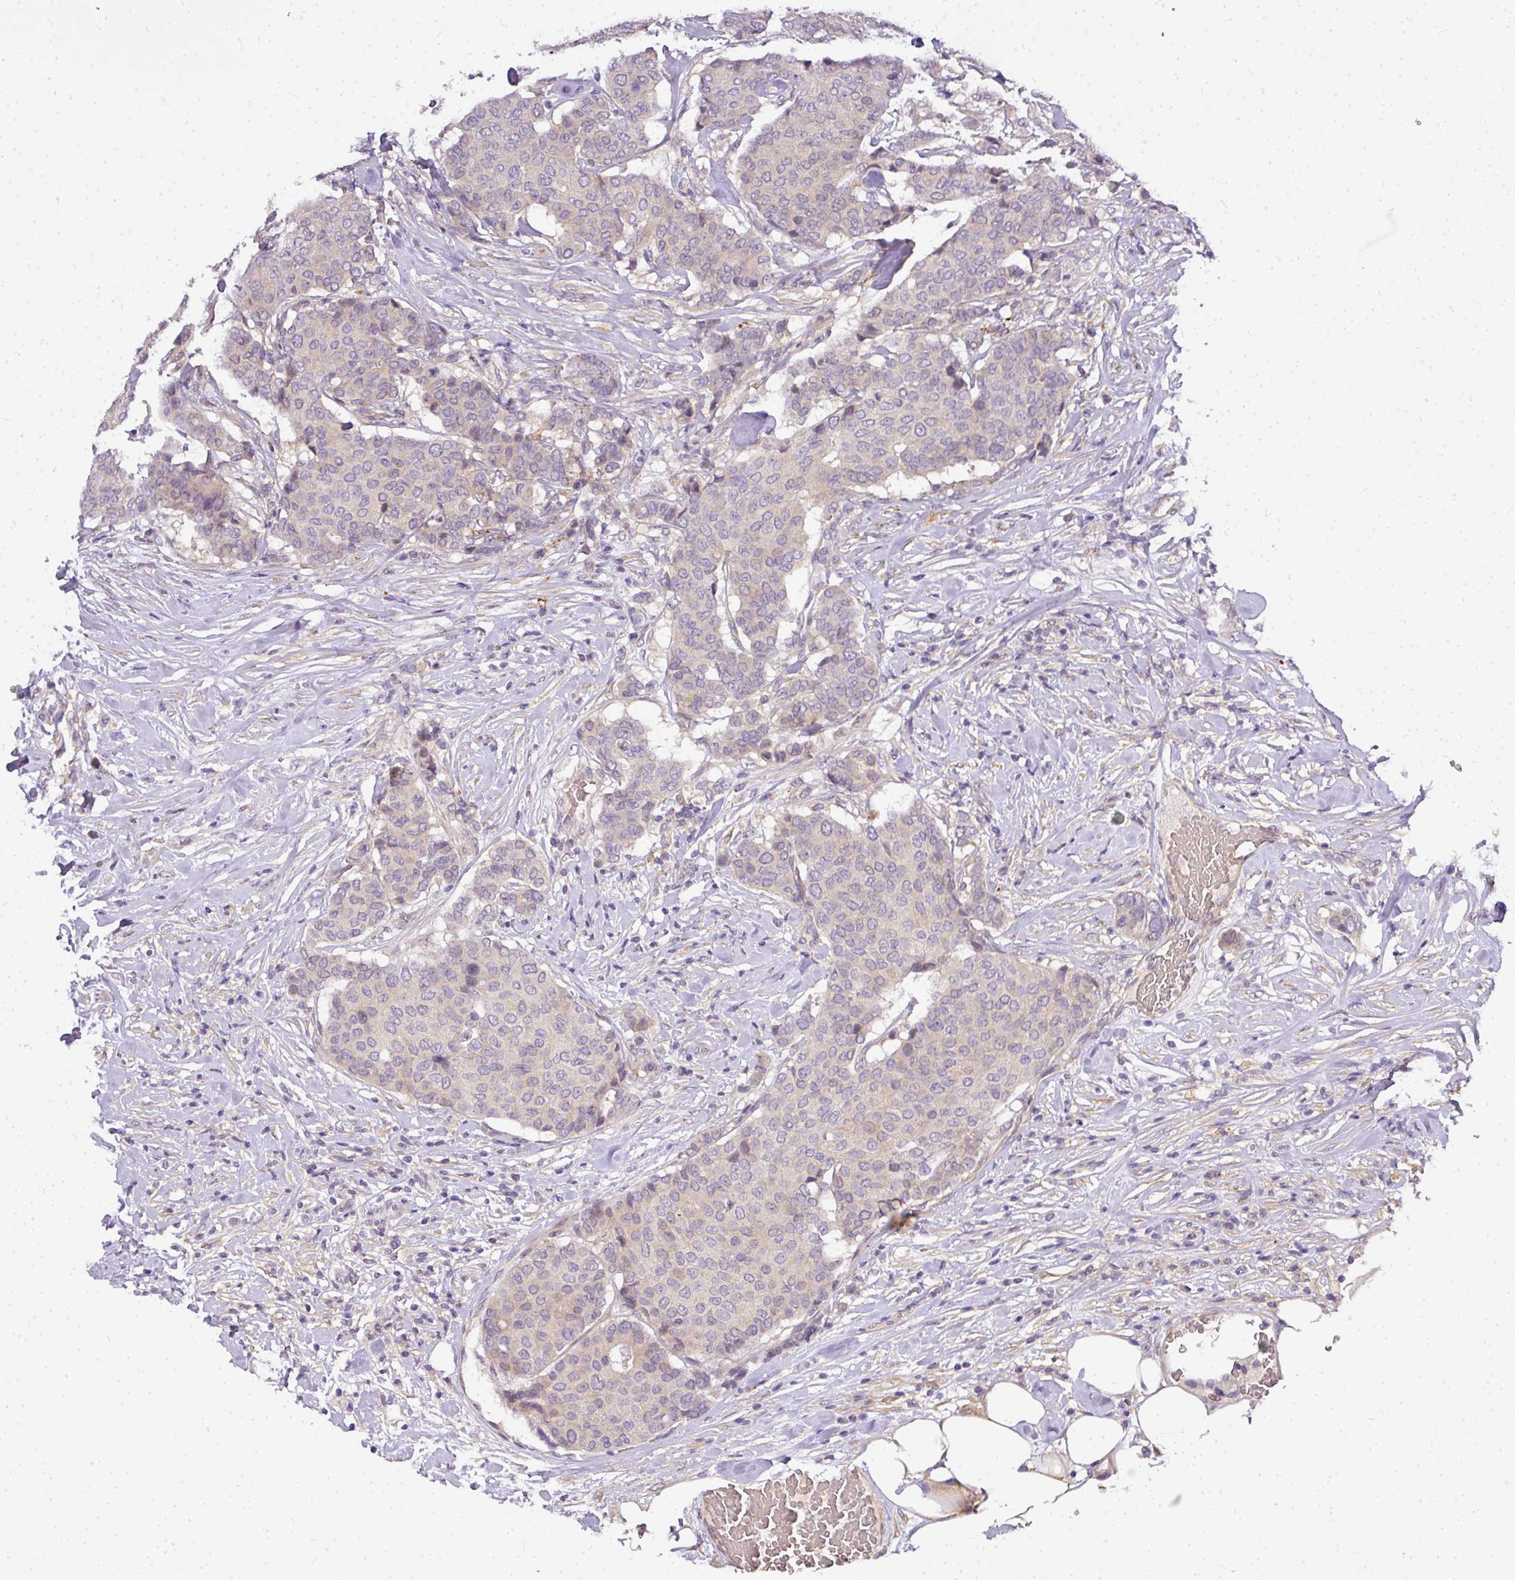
{"staining": {"intensity": "negative", "quantity": "none", "location": "none"}, "tissue": "breast cancer", "cell_type": "Tumor cells", "image_type": "cancer", "snomed": [{"axis": "morphology", "description": "Duct carcinoma"}, {"axis": "topography", "description": "Breast"}], "caption": "Immunohistochemical staining of breast intraductal carcinoma reveals no significant expression in tumor cells.", "gene": "ADH5", "patient": {"sex": "female", "age": 75}}